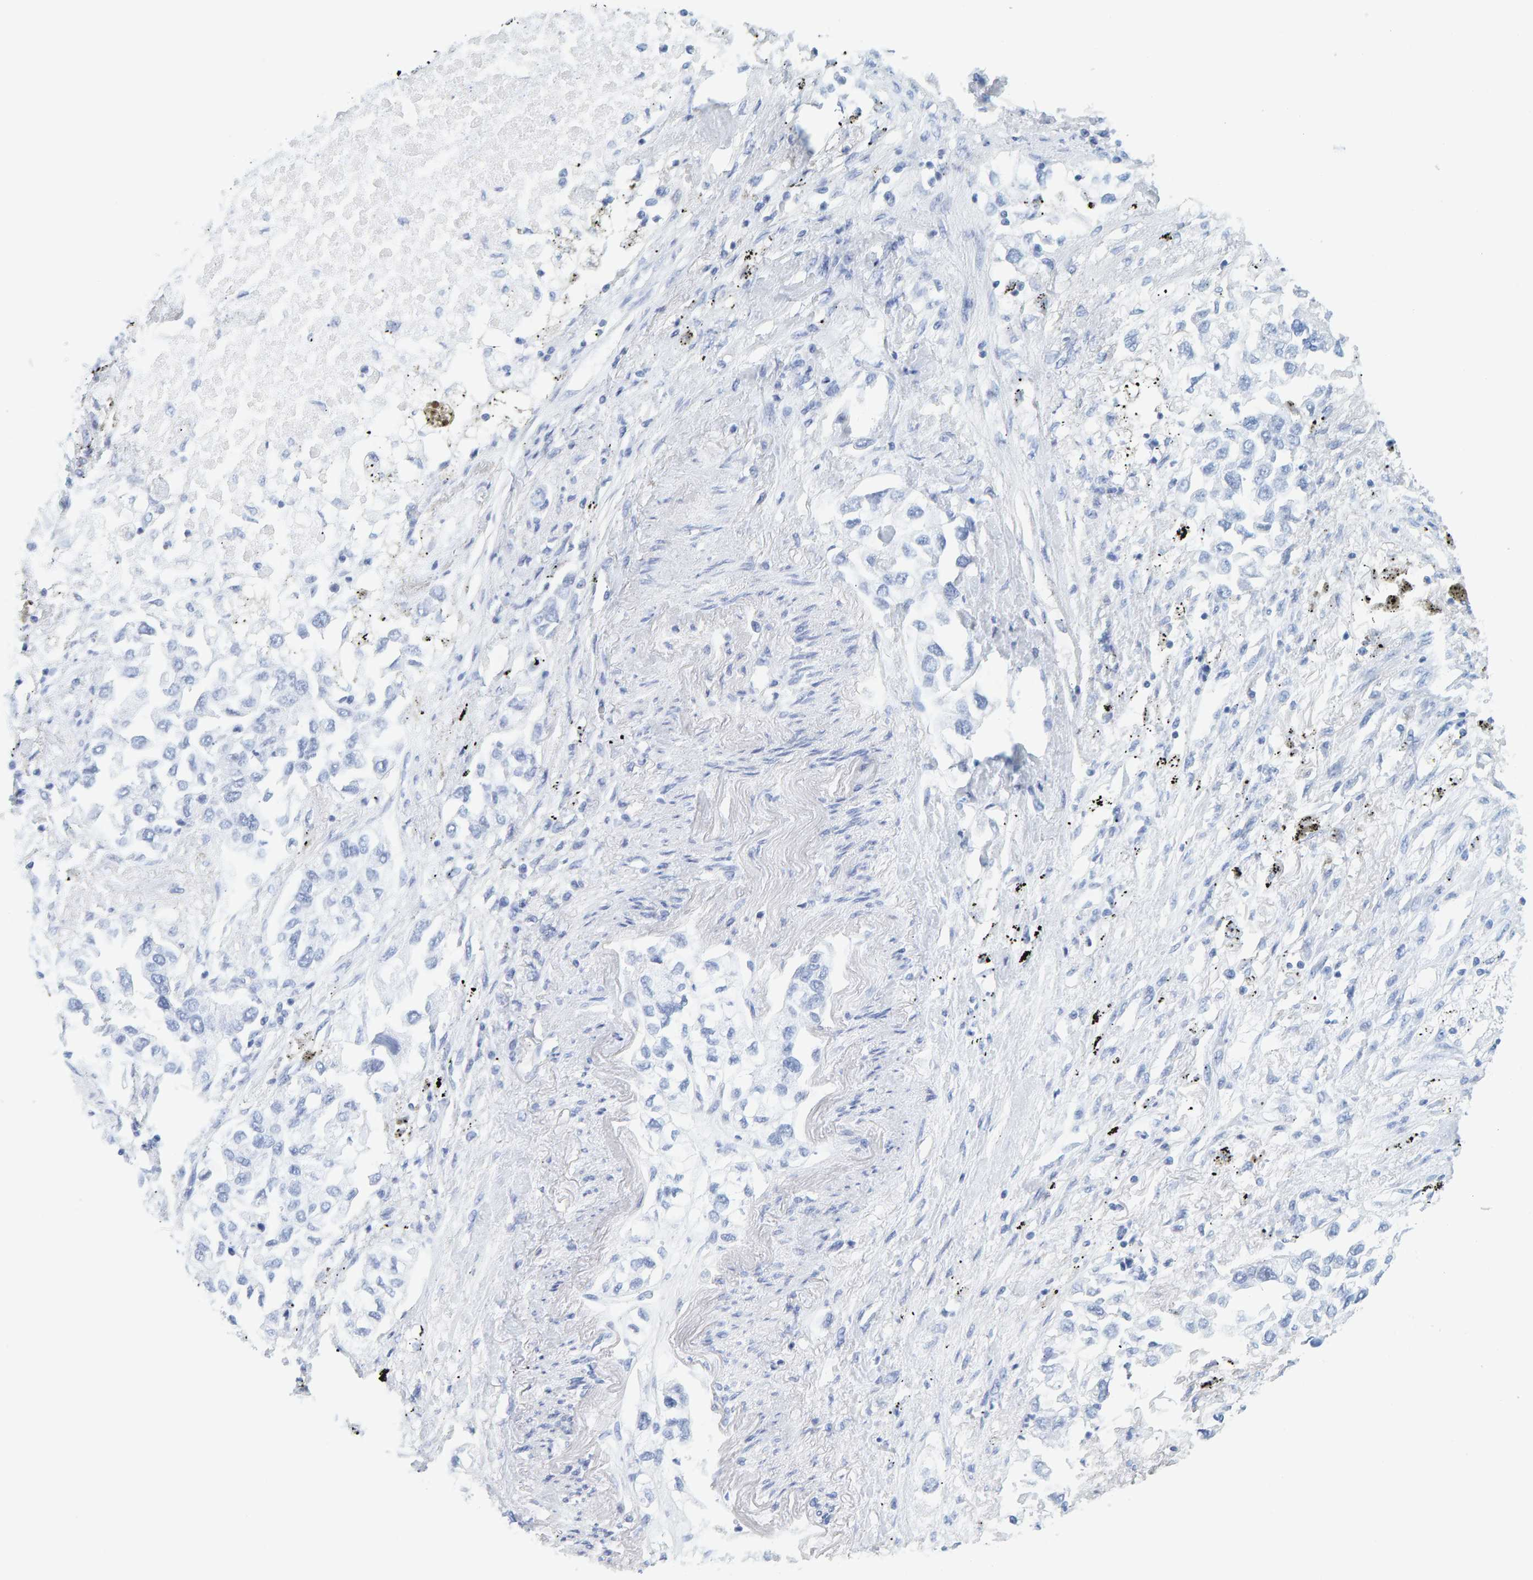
{"staining": {"intensity": "negative", "quantity": "none", "location": "none"}, "tissue": "lung cancer", "cell_type": "Tumor cells", "image_type": "cancer", "snomed": [{"axis": "morphology", "description": "Inflammation, NOS"}, {"axis": "morphology", "description": "Adenocarcinoma, NOS"}, {"axis": "topography", "description": "Lung"}], "caption": "Micrograph shows no protein expression in tumor cells of lung cancer tissue.", "gene": "SFTPC", "patient": {"sex": "male", "age": 63}}